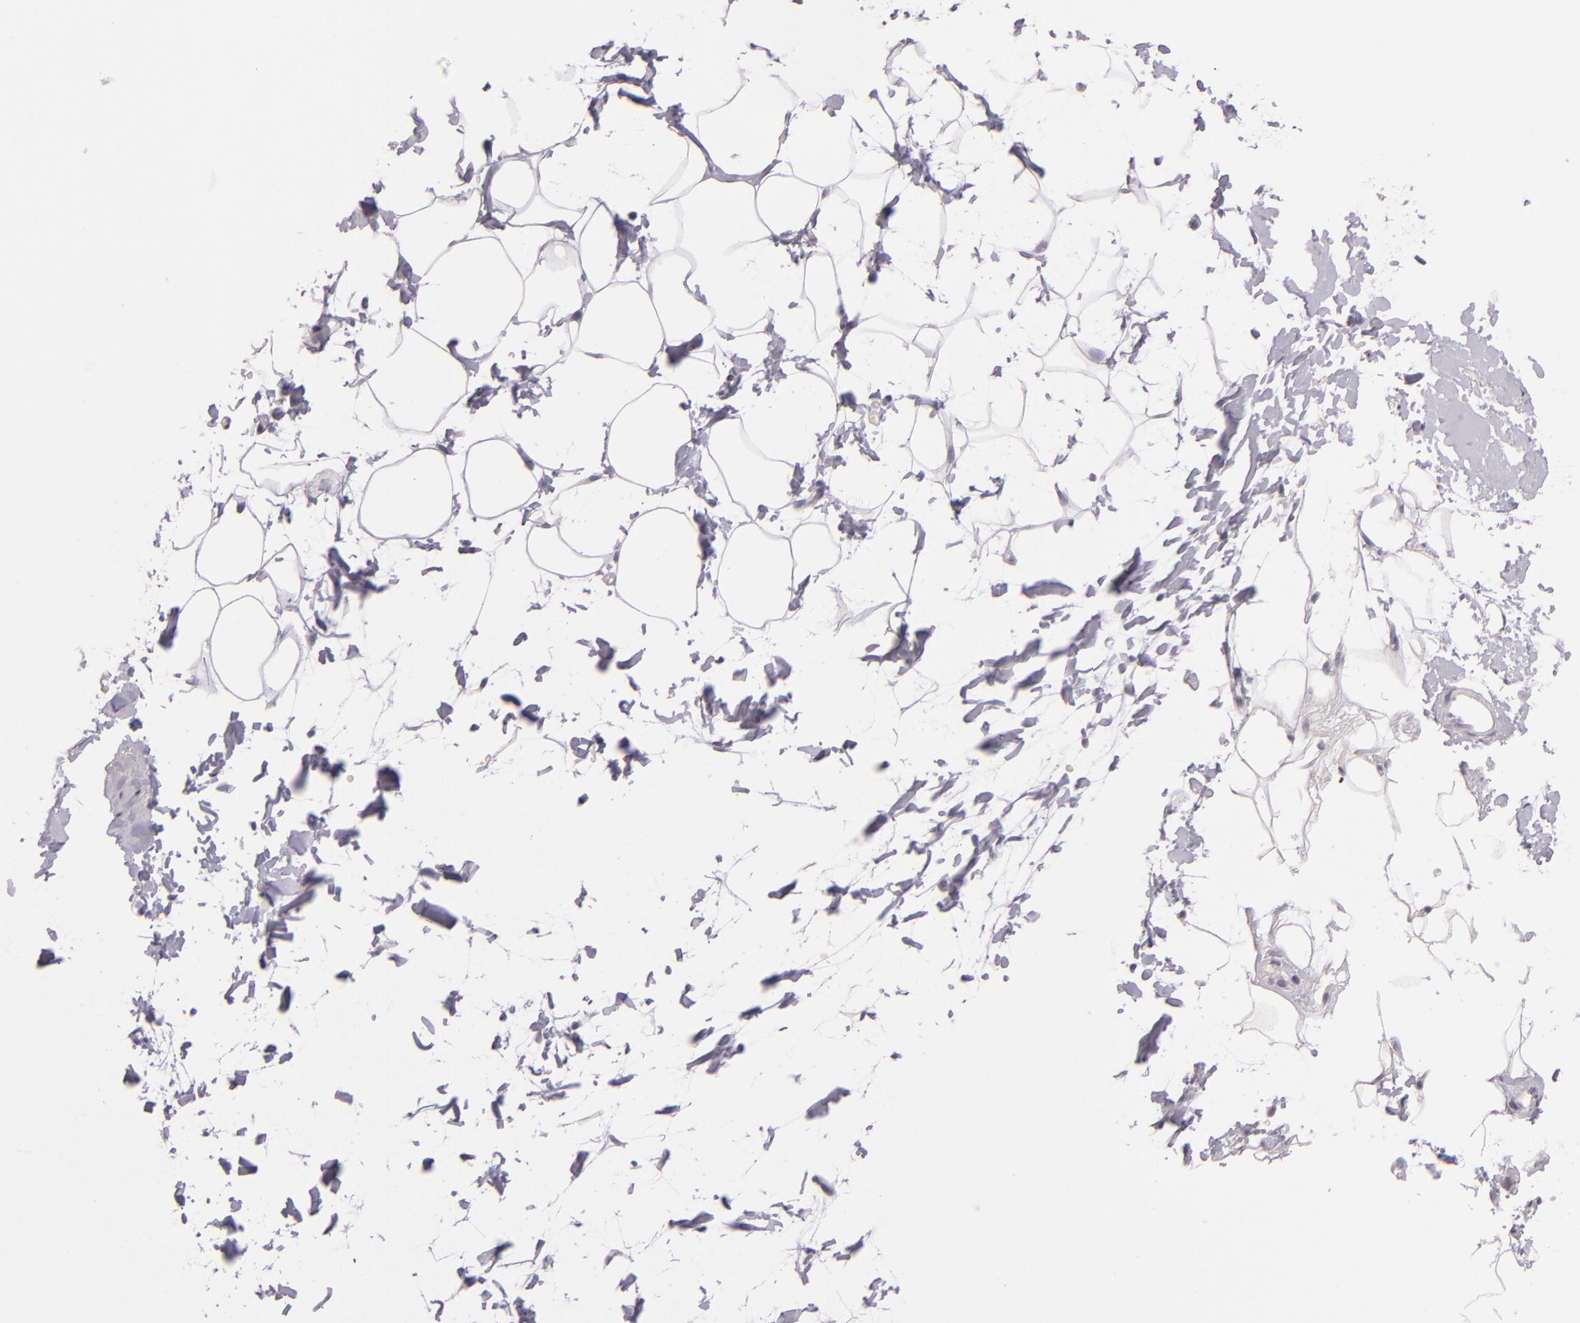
{"staining": {"intensity": "negative", "quantity": "none", "location": "none"}, "tissue": "adipose tissue", "cell_type": "Adipocytes", "image_type": "normal", "snomed": [{"axis": "morphology", "description": "Normal tissue, NOS"}, {"axis": "morphology", "description": "Fibrosis, NOS"}, {"axis": "topography", "description": "Breast"}], "caption": "Adipocytes show no significant protein expression in benign adipose tissue. The staining is performed using DAB brown chromogen with nuclei counter-stained in using hematoxylin.", "gene": "DAG1", "patient": {"sex": "female", "age": 24}}